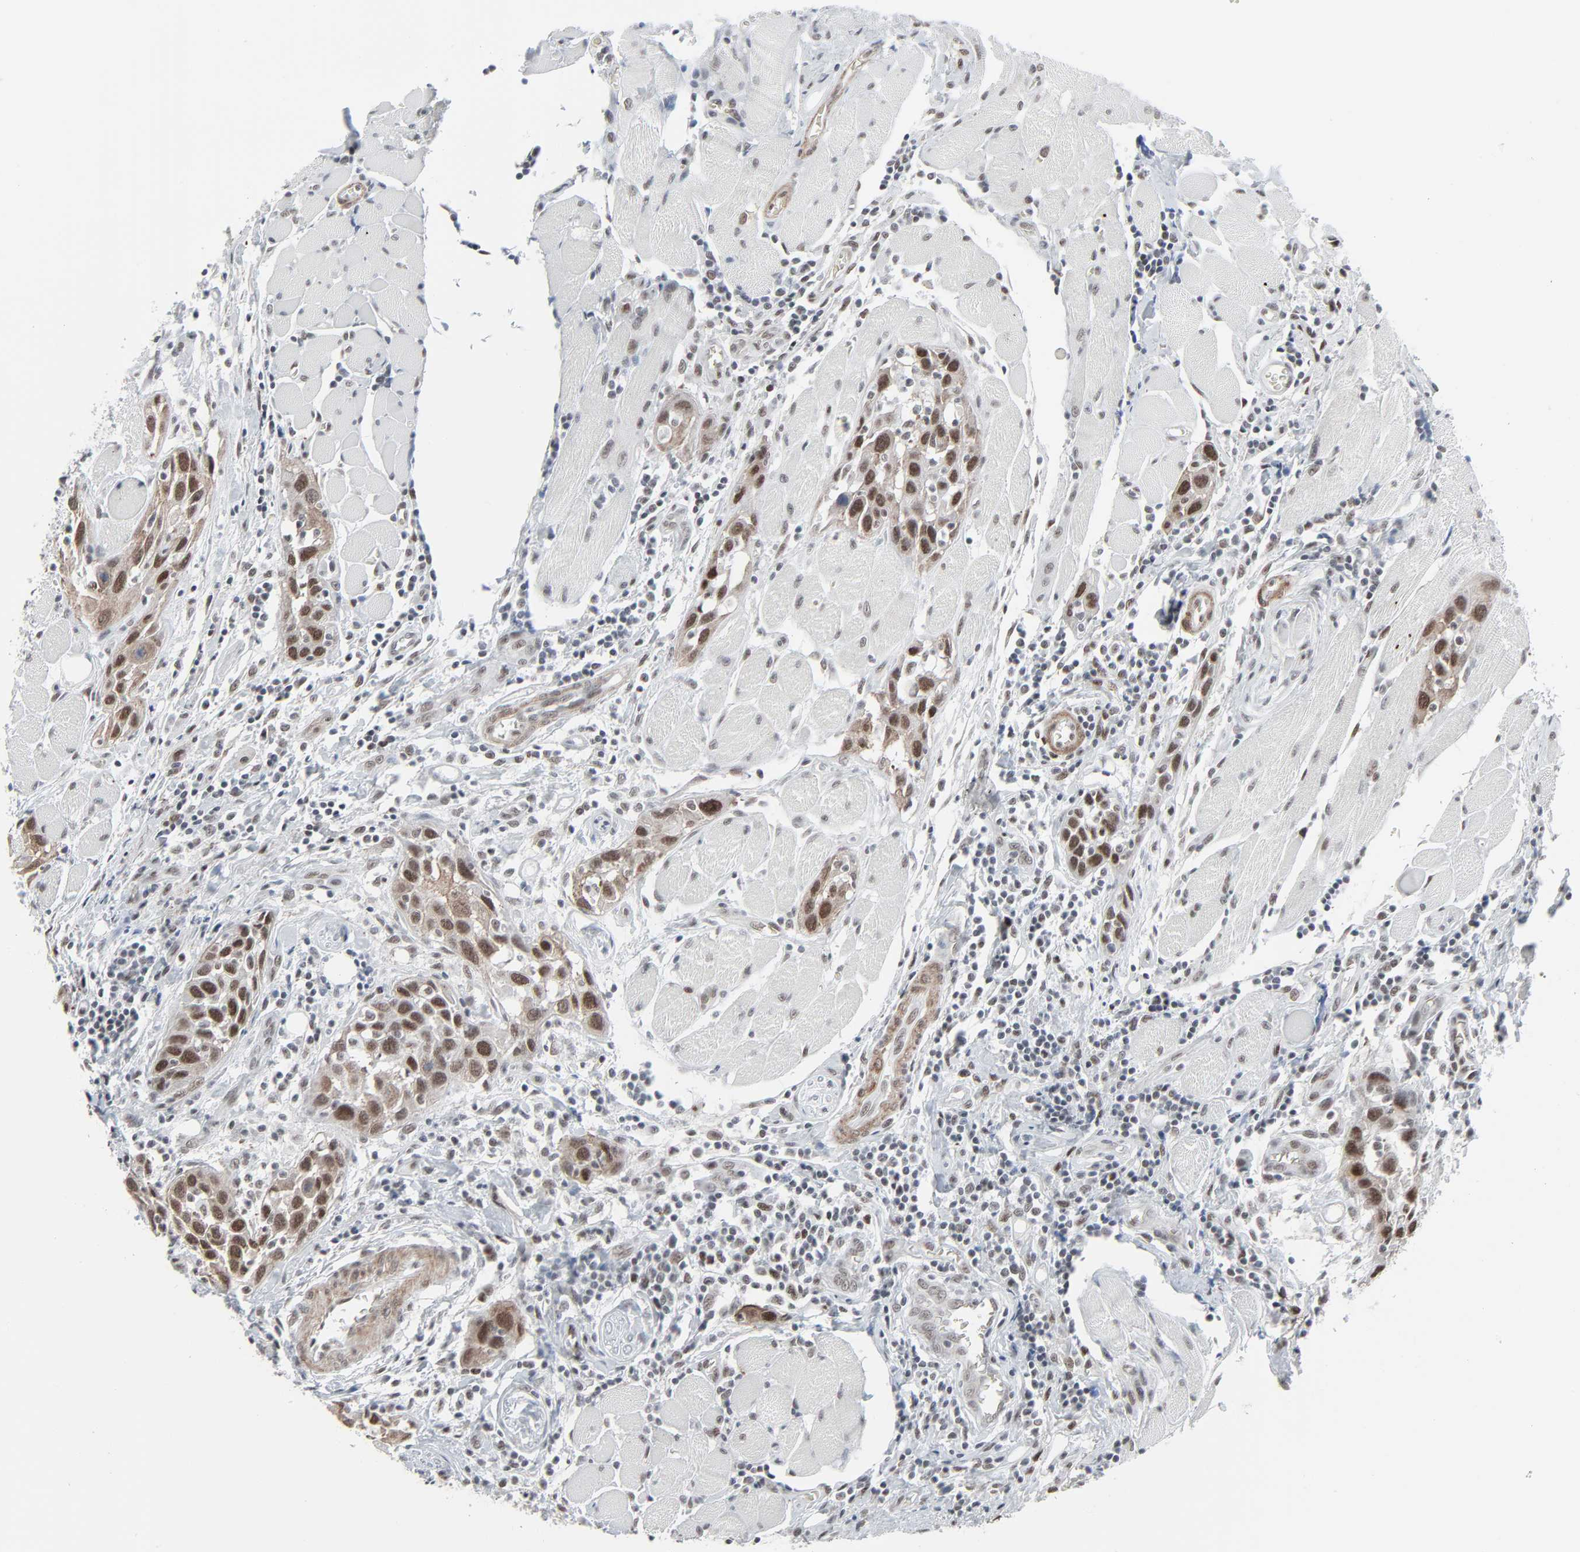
{"staining": {"intensity": "strong", "quantity": "25%-75%", "location": "cytoplasmic/membranous,nuclear"}, "tissue": "head and neck cancer", "cell_type": "Tumor cells", "image_type": "cancer", "snomed": [{"axis": "morphology", "description": "Squamous cell carcinoma, NOS"}, {"axis": "topography", "description": "Oral tissue"}, {"axis": "topography", "description": "Head-Neck"}], "caption": "Head and neck cancer (squamous cell carcinoma) tissue shows strong cytoplasmic/membranous and nuclear positivity in about 25%-75% of tumor cells", "gene": "FBXO28", "patient": {"sex": "female", "age": 50}}